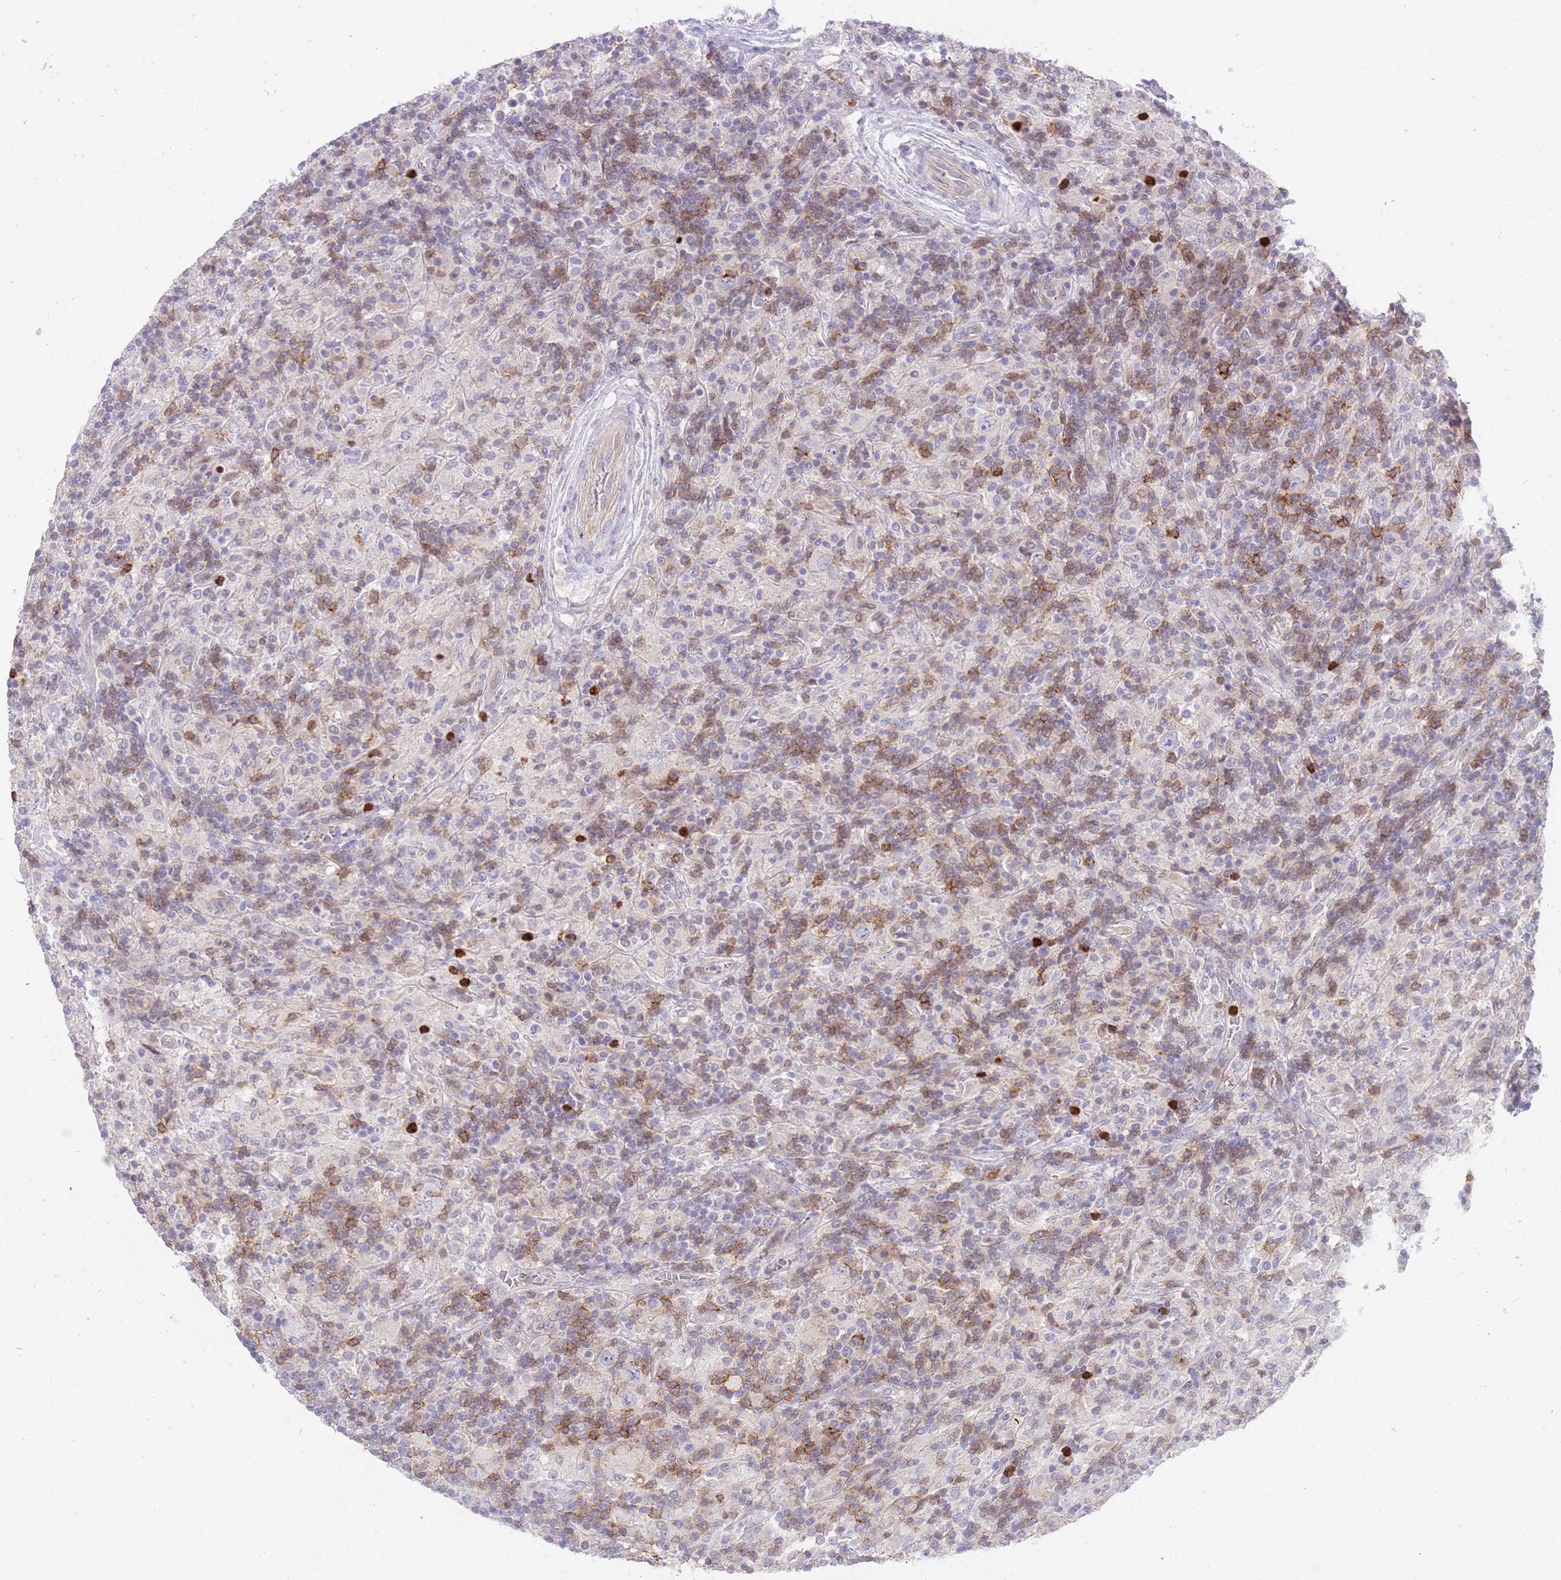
{"staining": {"intensity": "negative", "quantity": "none", "location": "none"}, "tissue": "lymphoma", "cell_type": "Tumor cells", "image_type": "cancer", "snomed": [{"axis": "morphology", "description": "Hodgkin's disease, NOS"}, {"axis": "topography", "description": "Lymph node"}], "caption": "Hodgkin's disease was stained to show a protein in brown. There is no significant positivity in tumor cells.", "gene": "STK25", "patient": {"sex": "male", "age": 70}}